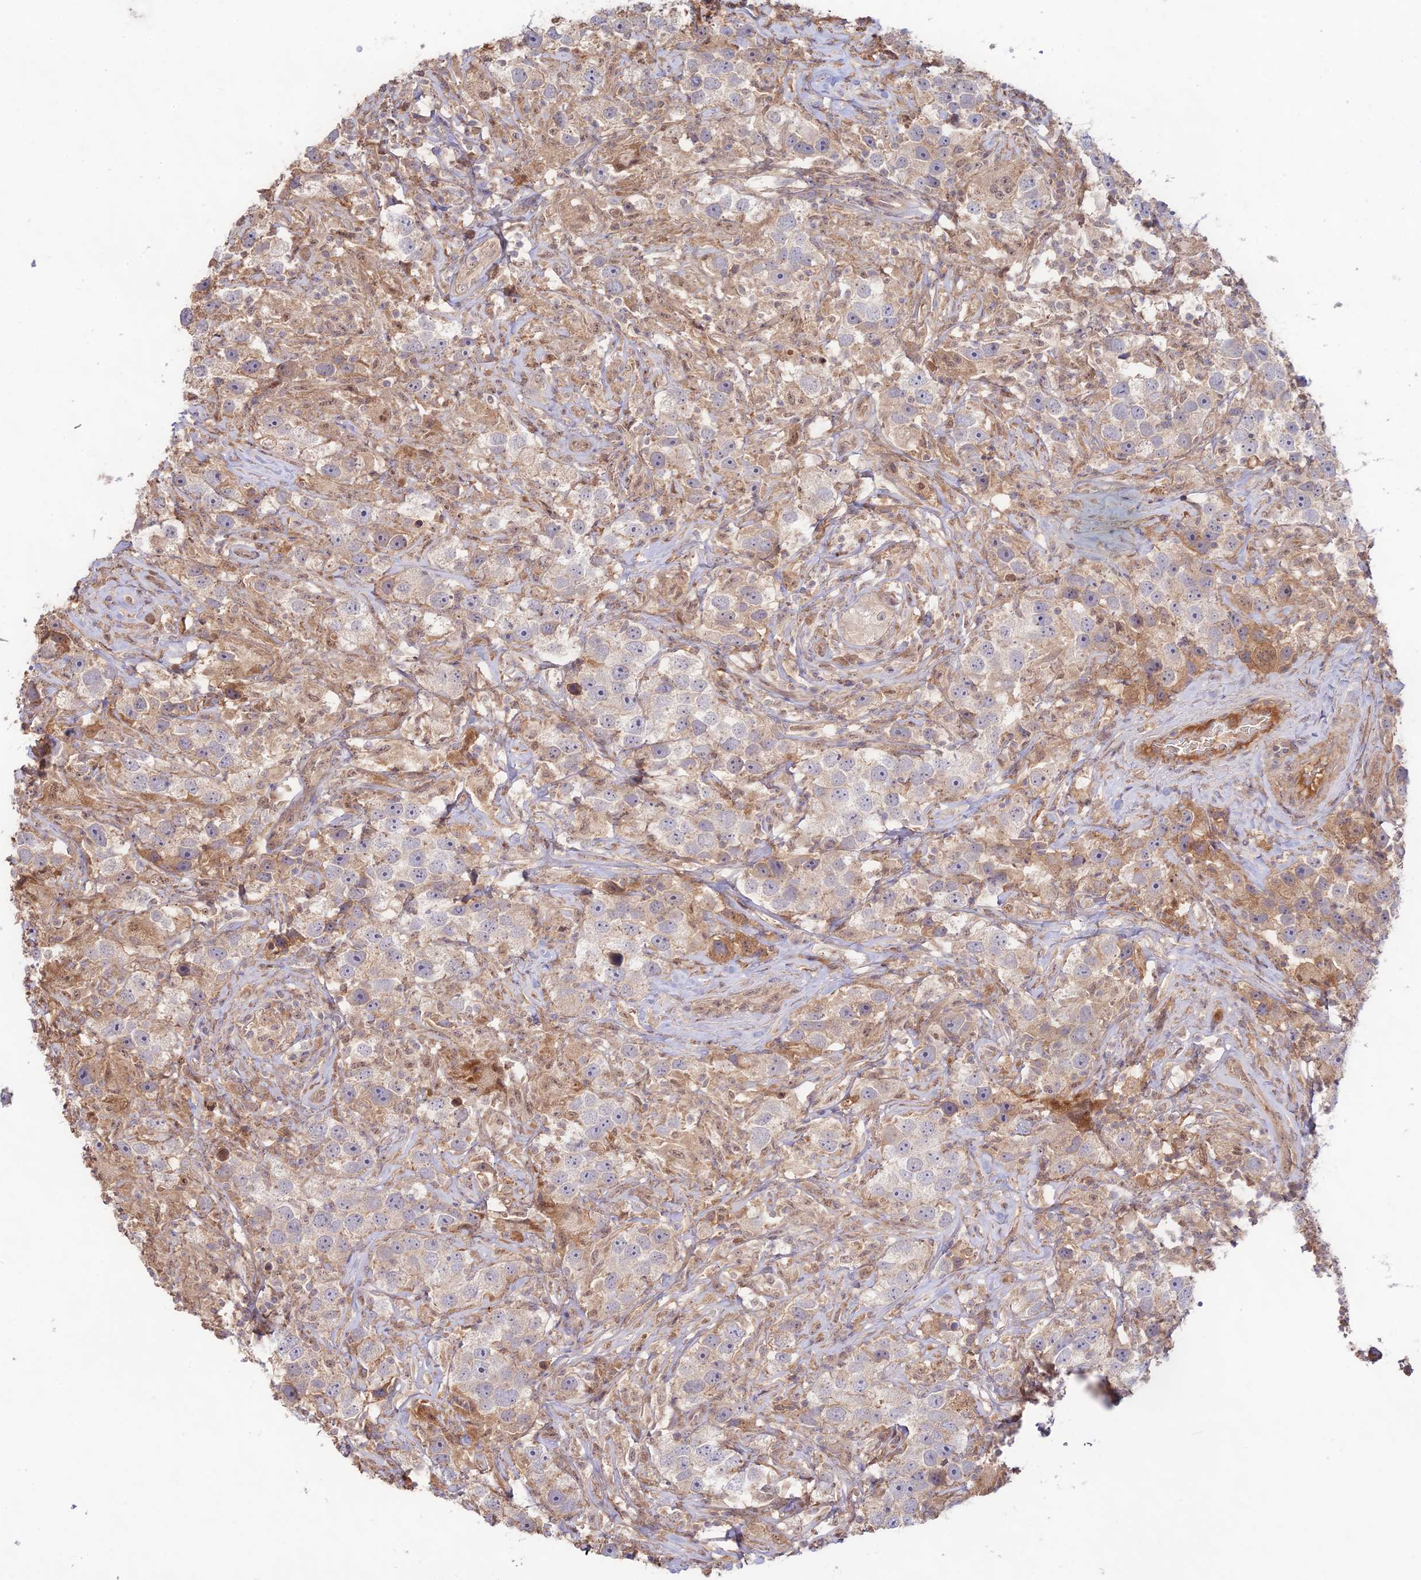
{"staining": {"intensity": "weak", "quantity": "<25%", "location": "cytoplasmic/membranous"}, "tissue": "testis cancer", "cell_type": "Tumor cells", "image_type": "cancer", "snomed": [{"axis": "morphology", "description": "Seminoma, NOS"}, {"axis": "topography", "description": "Testis"}], "caption": "High magnification brightfield microscopy of testis seminoma stained with DAB (3,3'-diaminobenzidine) (brown) and counterstained with hematoxylin (blue): tumor cells show no significant expression. (DAB (3,3'-diaminobenzidine) IHC visualized using brightfield microscopy, high magnification).", "gene": "CLCF1", "patient": {"sex": "male", "age": 49}}